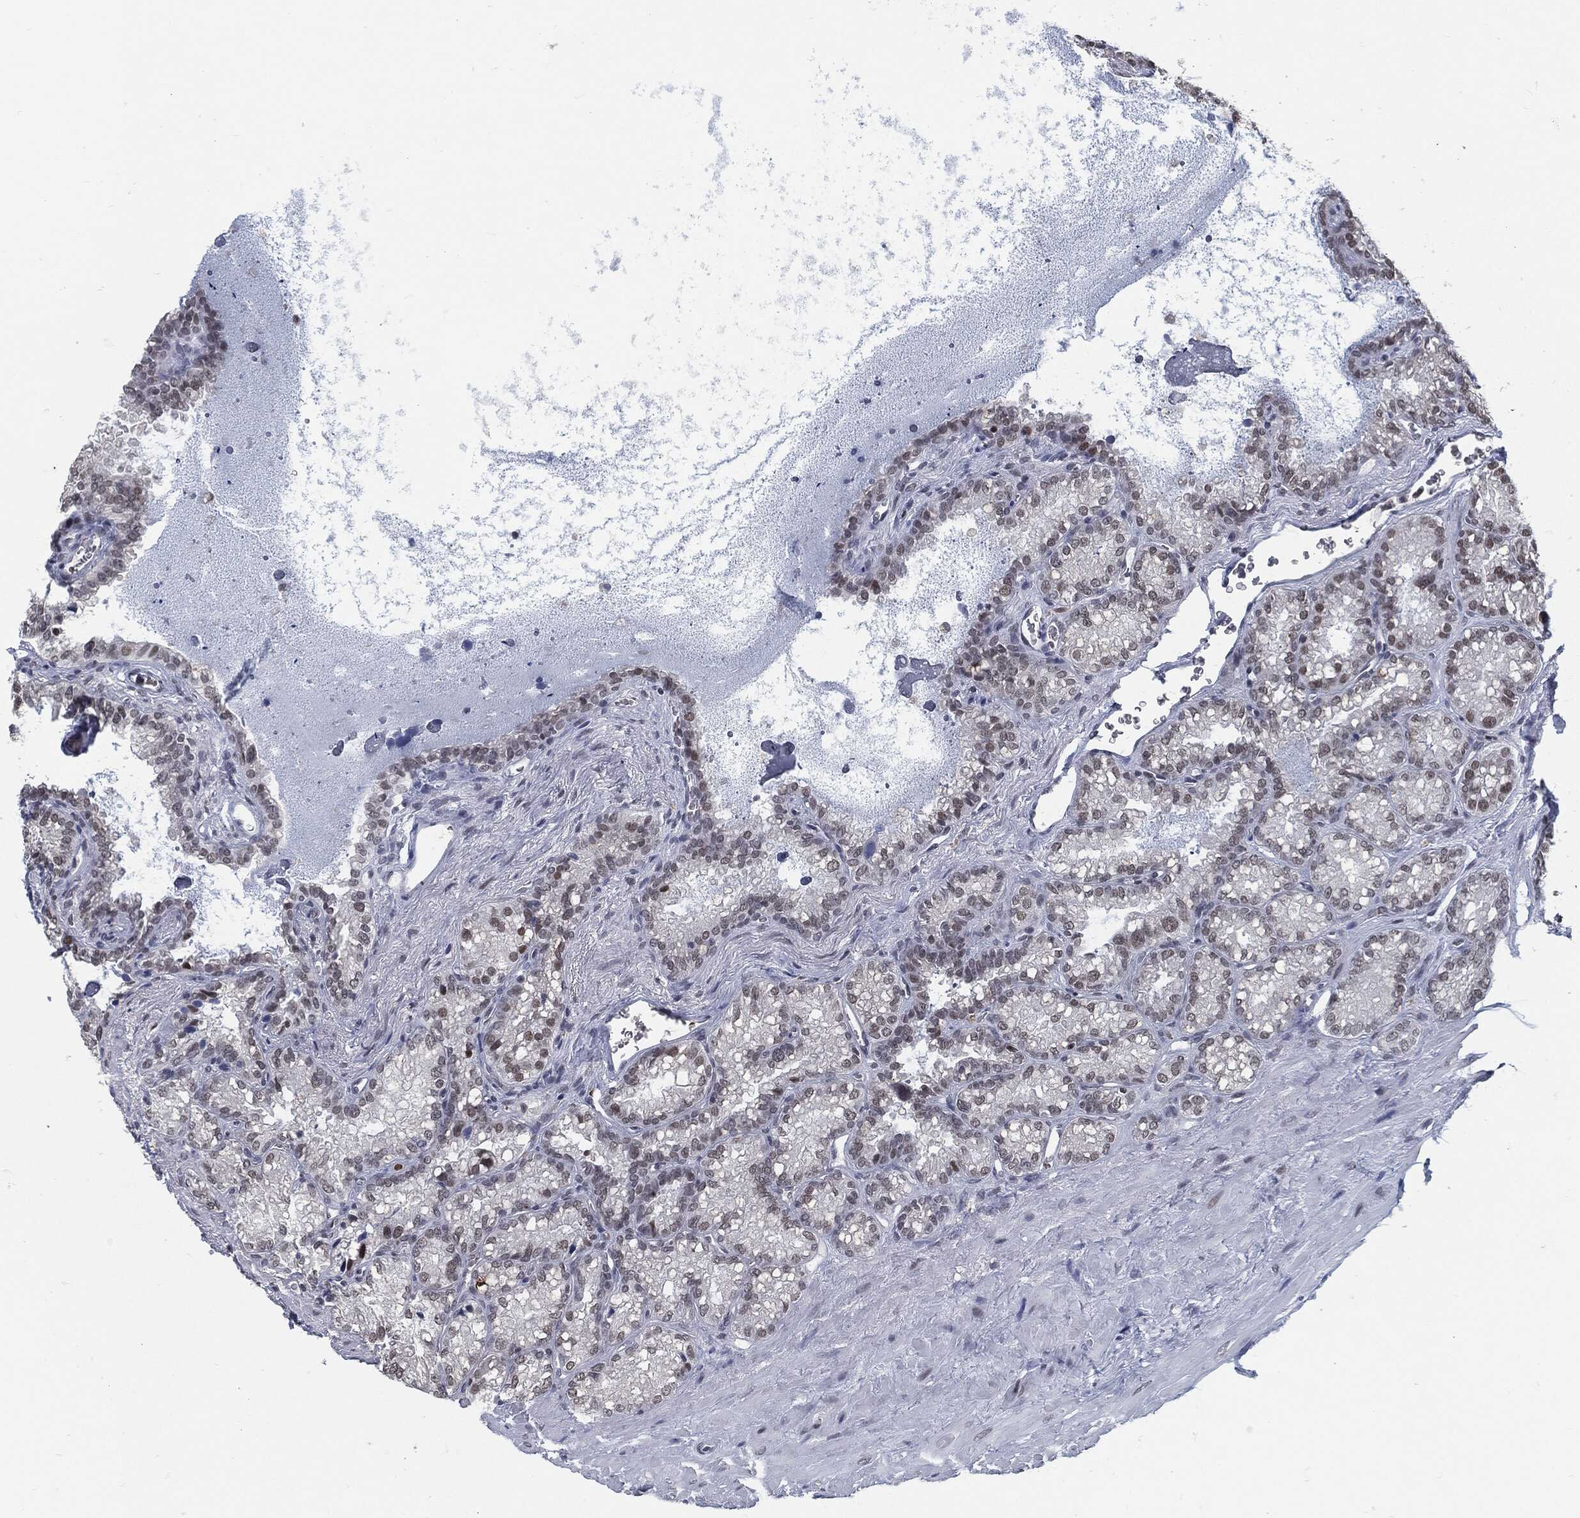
{"staining": {"intensity": "moderate", "quantity": "<25%", "location": "nuclear"}, "tissue": "seminal vesicle", "cell_type": "Glandular cells", "image_type": "normal", "snomed": [{"axis": "morphology", "description": "Normal tissue, NOS"}, {"axis": "topography", "description": "Seminal veicle"}], "caption": "The micrograph displays staining of normal seminal vesicle, revealing moderate nuclear protein expression (brown color) within glandular cells. The protein of interest is shown in brown color, while the nuclei are stained blue.", "gene": "ANXA1", "patient": {"sex": "male", "age": 68}}